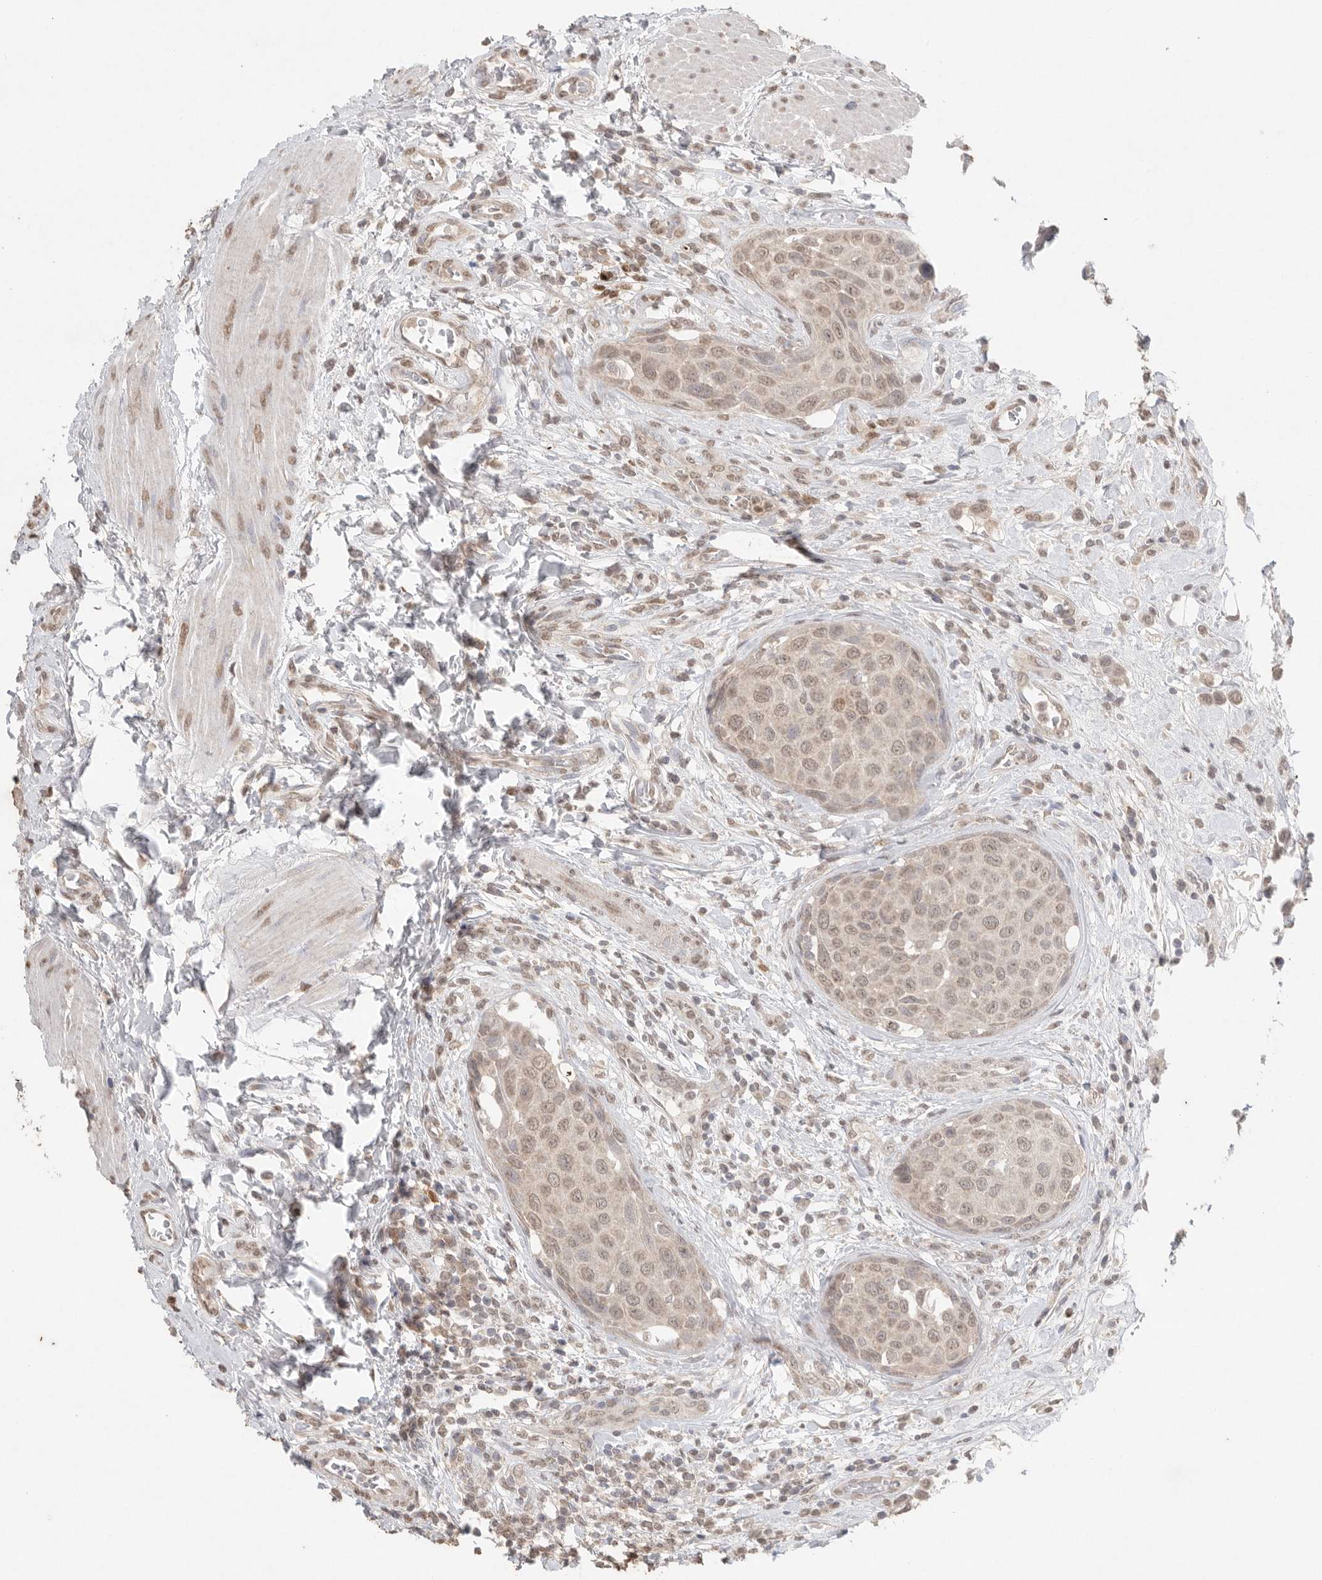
{"staining": {"intensity": "weak", "quantity": ">75%", "location": "cytoplasmic/membranous,nuclear"}, "tissue": "urothelial cancer", "cell_type": "Tumor cells", "image_type": "cancer", "snomed": [{"axis": "morphology", "description": "Urothelial carcinoma, High grade"}, {"axis": "topography", "description": "Urinary bladder"}], "caption": "This photomicrograph displays IHC staining of human high-grade urothelial carcinoma, with low weak cytoplasmic/membranous and nuclear positivity in approximately >75% of tumor cells.", "gene": "KLK5", "patient": {"sex": "male", "age": 50}}